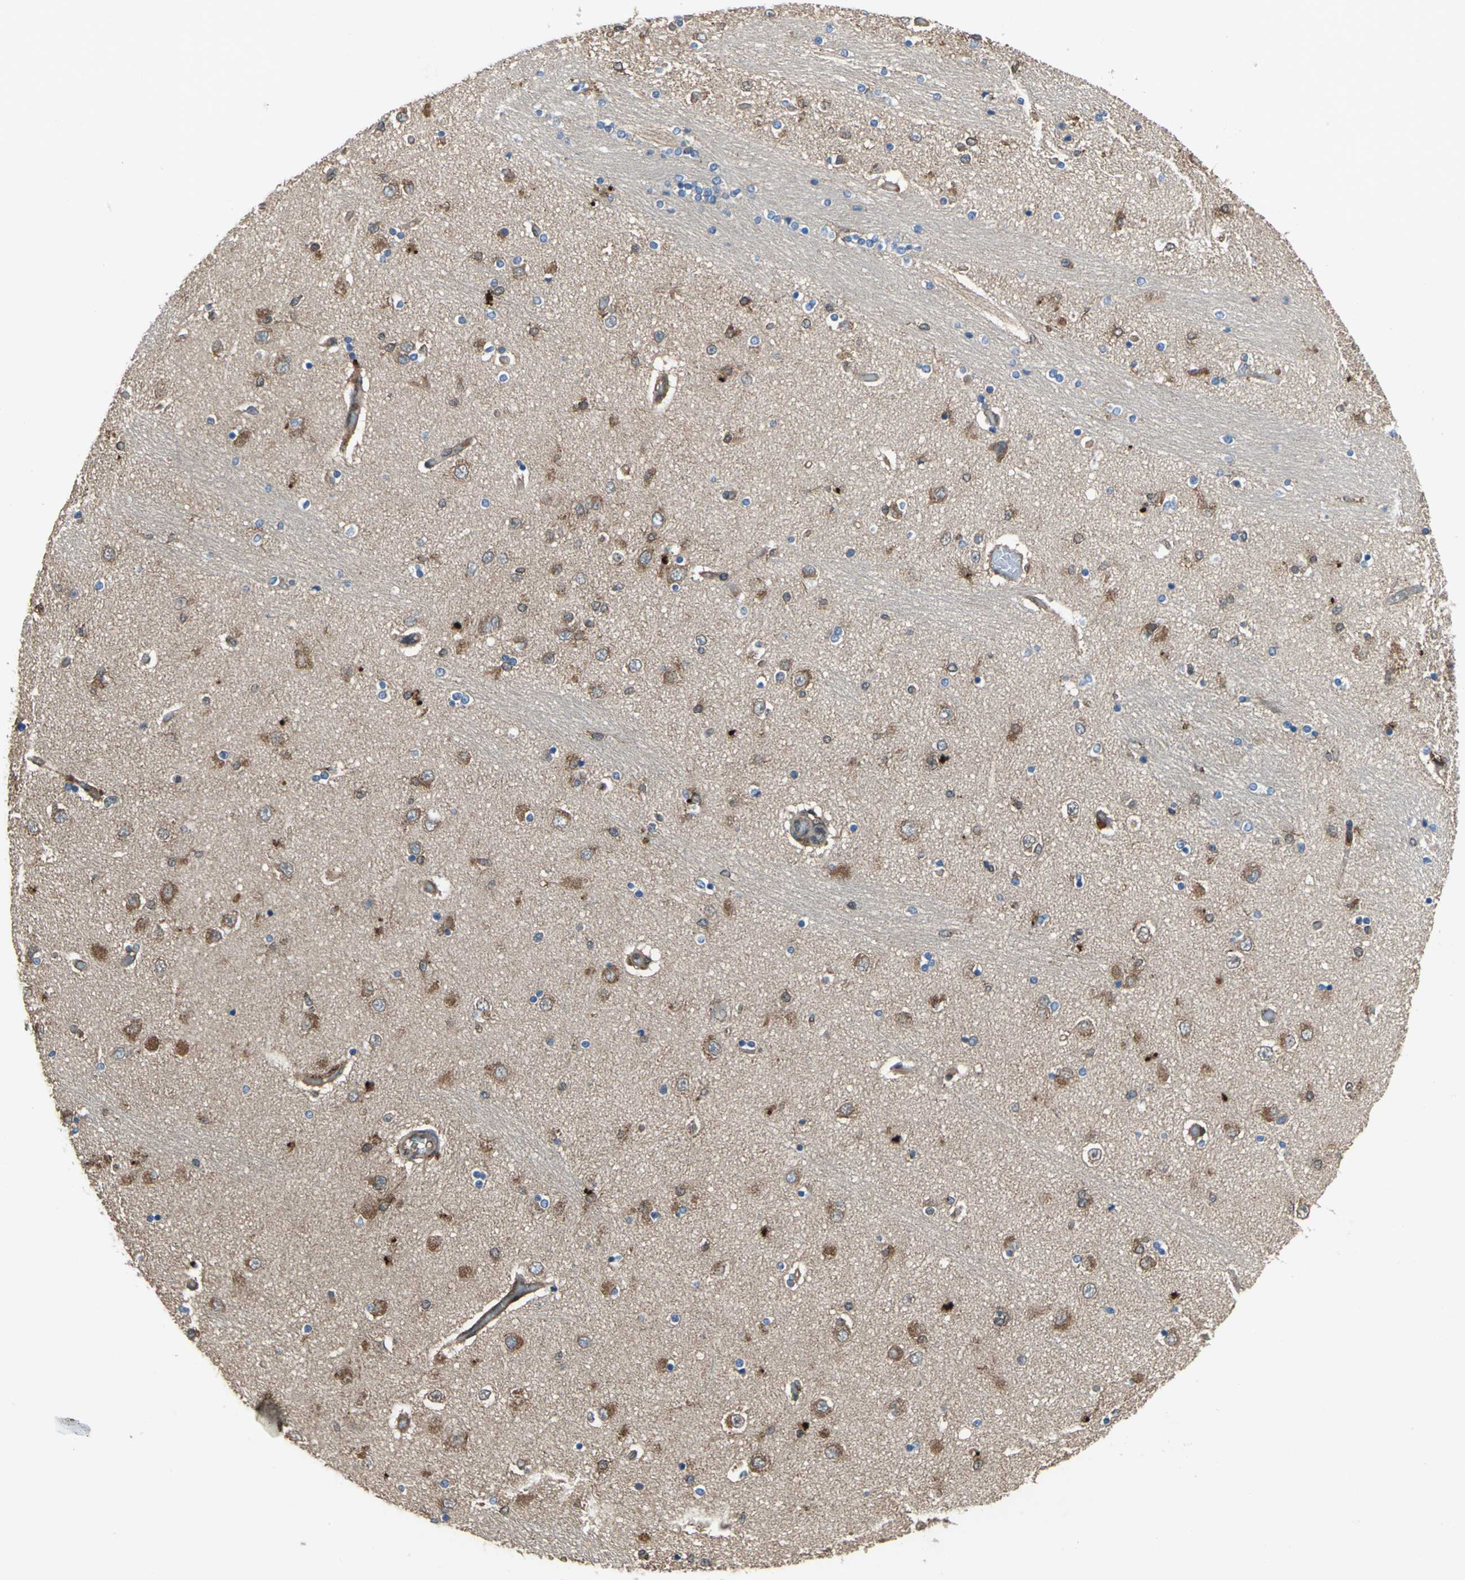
{"staining": {"intensity": "strong", "quantity": "<25%", "location": "cytoplasmic/membranous"}, "tissue": "hippocampus", "cell_type": "Glial cells", "image_type": "normal", "snomed": [{"axis": "morphology", "description": "Normal tissue, NOS"}, {"axis": "topography", "description": "Hippocampus"}], "caption": "Immunohistochemistry (IHC) micrograph of unremarkable hippocampus: hippocampus stained using immunohistochemistry exhibits medium levels of strong protein expression localized specifically in the cytoplasmic/membranous of glial cells, appearing as a cytoplasmic/membranous brown color.", "gene": "CAPN1", "patient": {"sex": "female", "age": 54}}